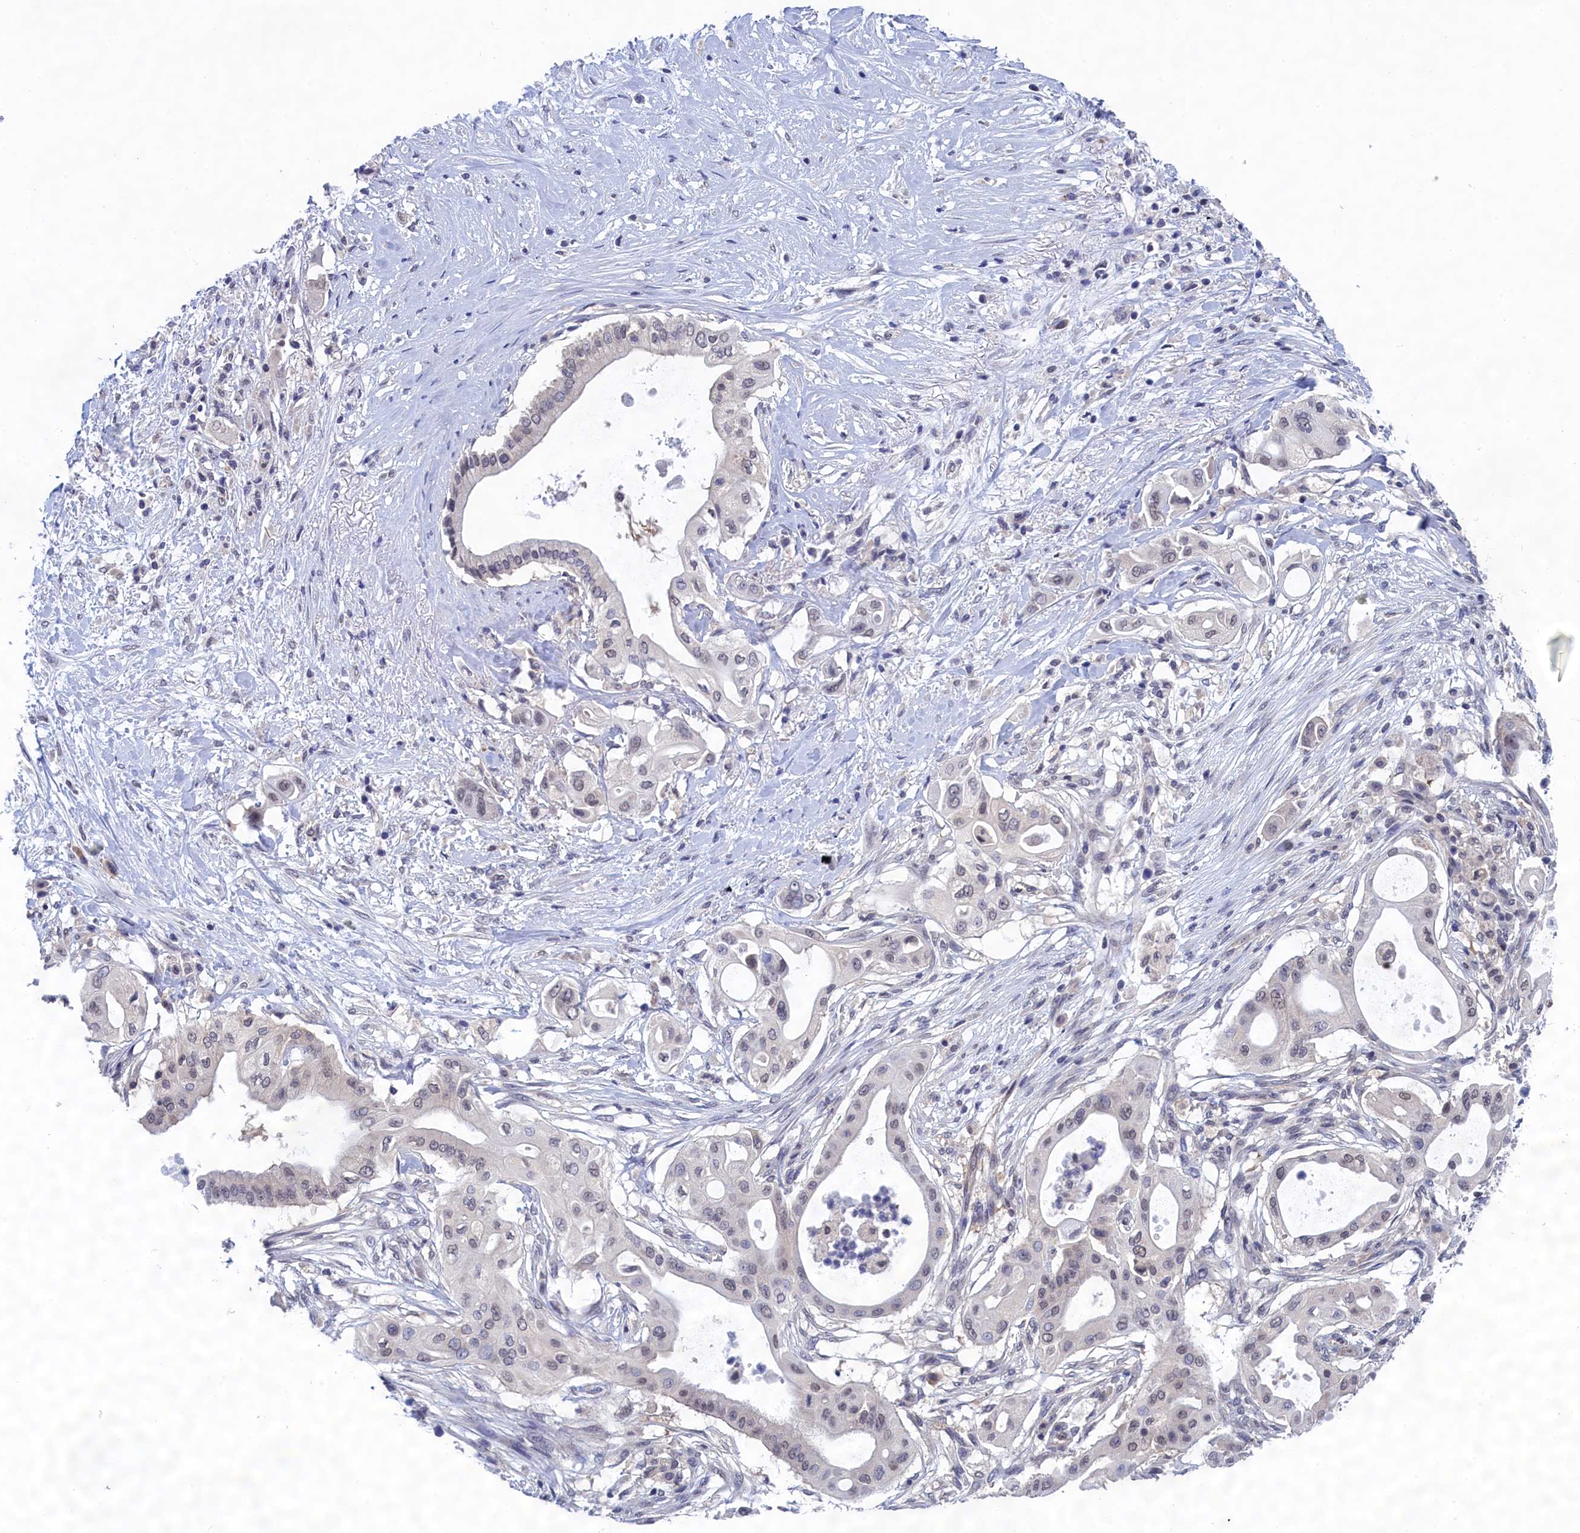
{"staining": {"intensity": "negative", "quantity": "none", "location": "none"}, "tissue": "pancreatic cancer", "cell_type": "Tumor cells", "image_type": "cancer", "snomed": [{"axis": "morphology", "description": "Adenocarcinoma, NOS"}, {"axis": "topography", "description": "Pancreas"}], "caption": "Pancreatic cancer (adenocarcinoma) stained for a protein using IHC demonstrates no staining tumor cells.", "gene": "PGP", "patient": {"sex": "male", "age": 68}}